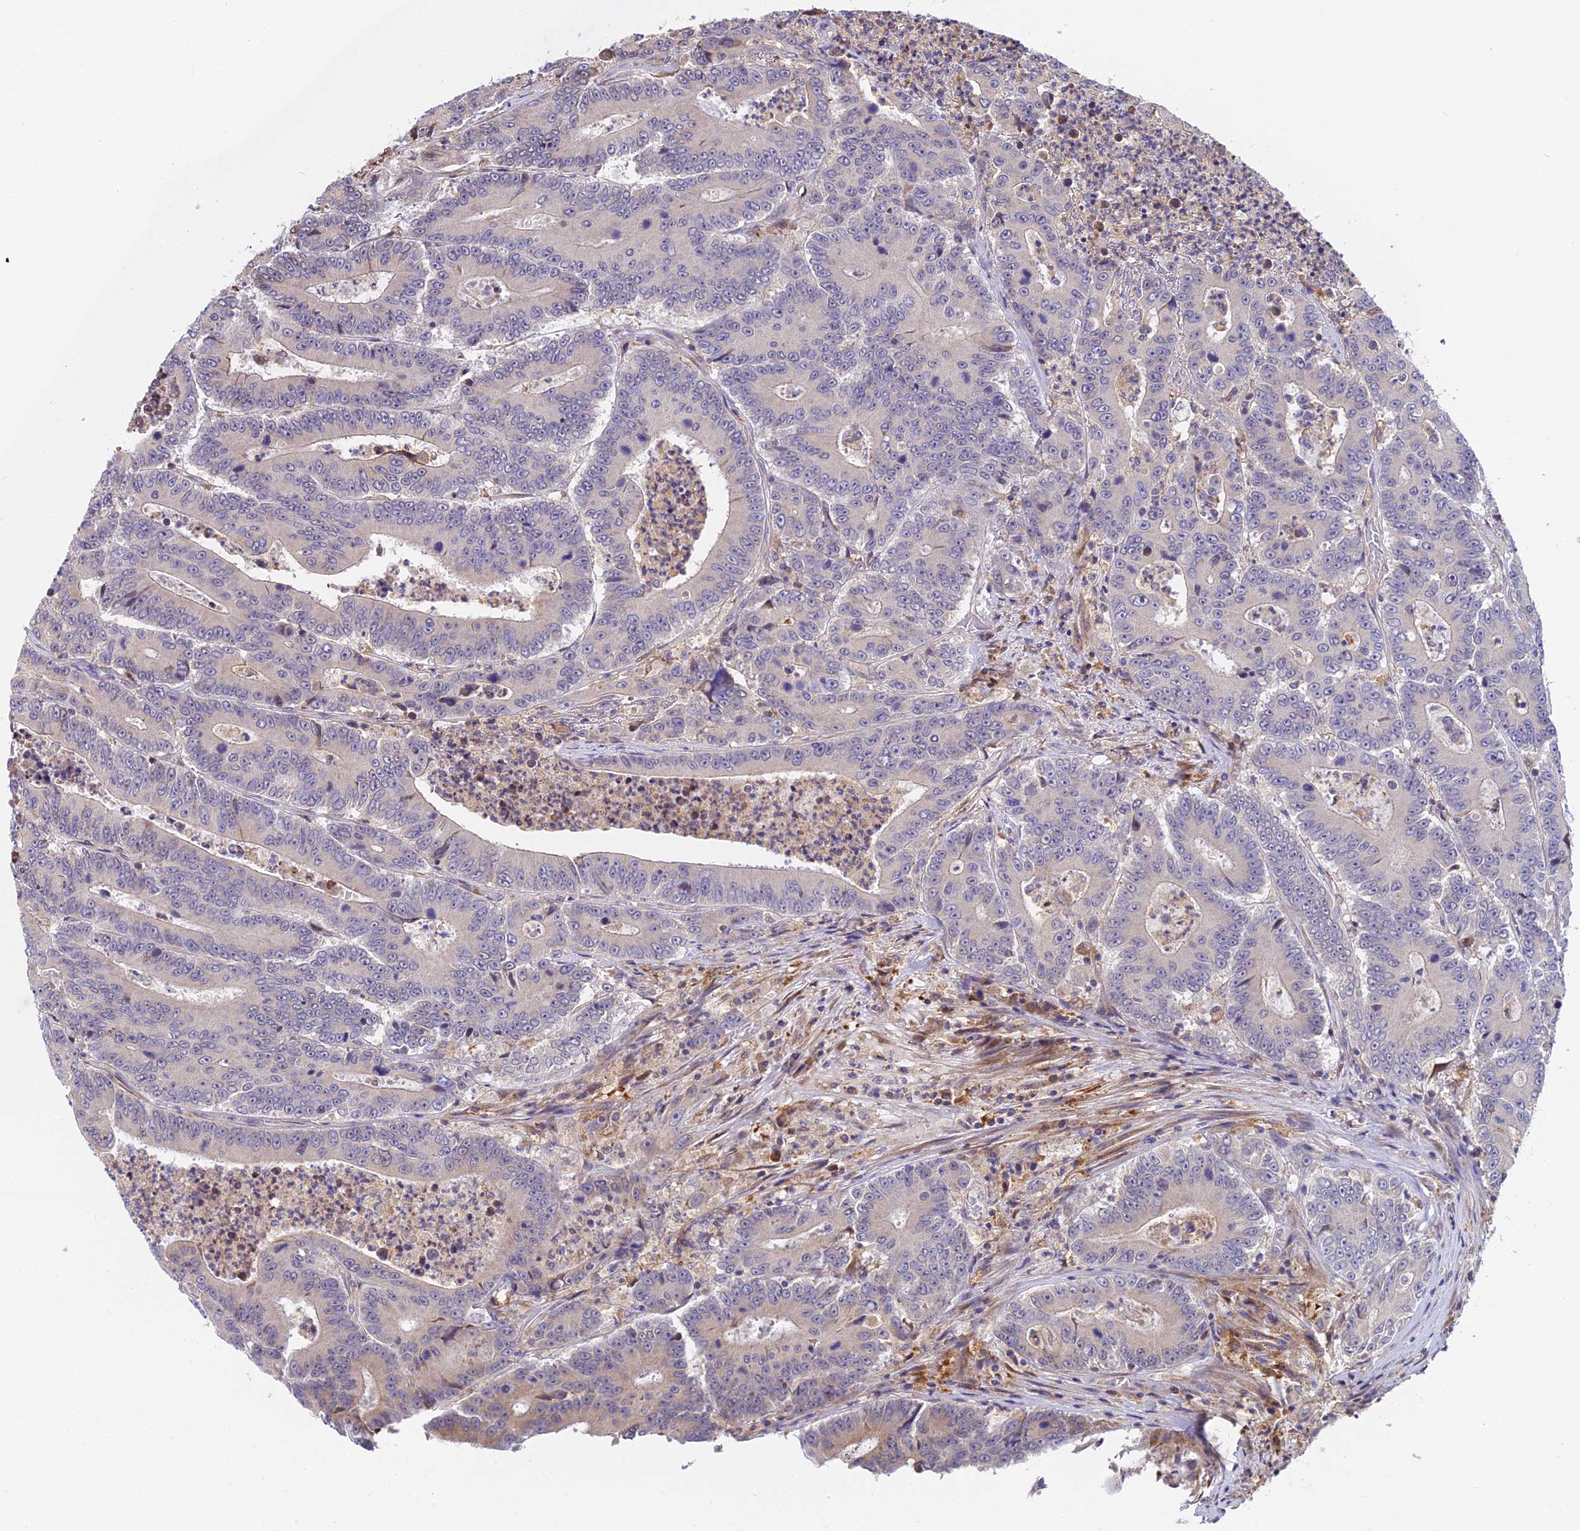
{"staining": {"intensity": "negative", "quantity": "none", "location": "none"}, "tissue": "colorectal cancer", "cell_type": "Tumor cells", "image_type": "cancer", "snomed": [{"axis": "morphology", "description": "Adenocarcinoma, NOS"}, {"axis": "topography", "description": "Colon"}], "caption": "Tumor cells show no significant protein staining in colorectal adenocarcinoma. Brightfield microscopy of IHC stained with DAB (brown) and hematoxylin (blue), captured at high magnification.", "gene": "IPO5", "patient": {"sex": "male", "age": 83}}